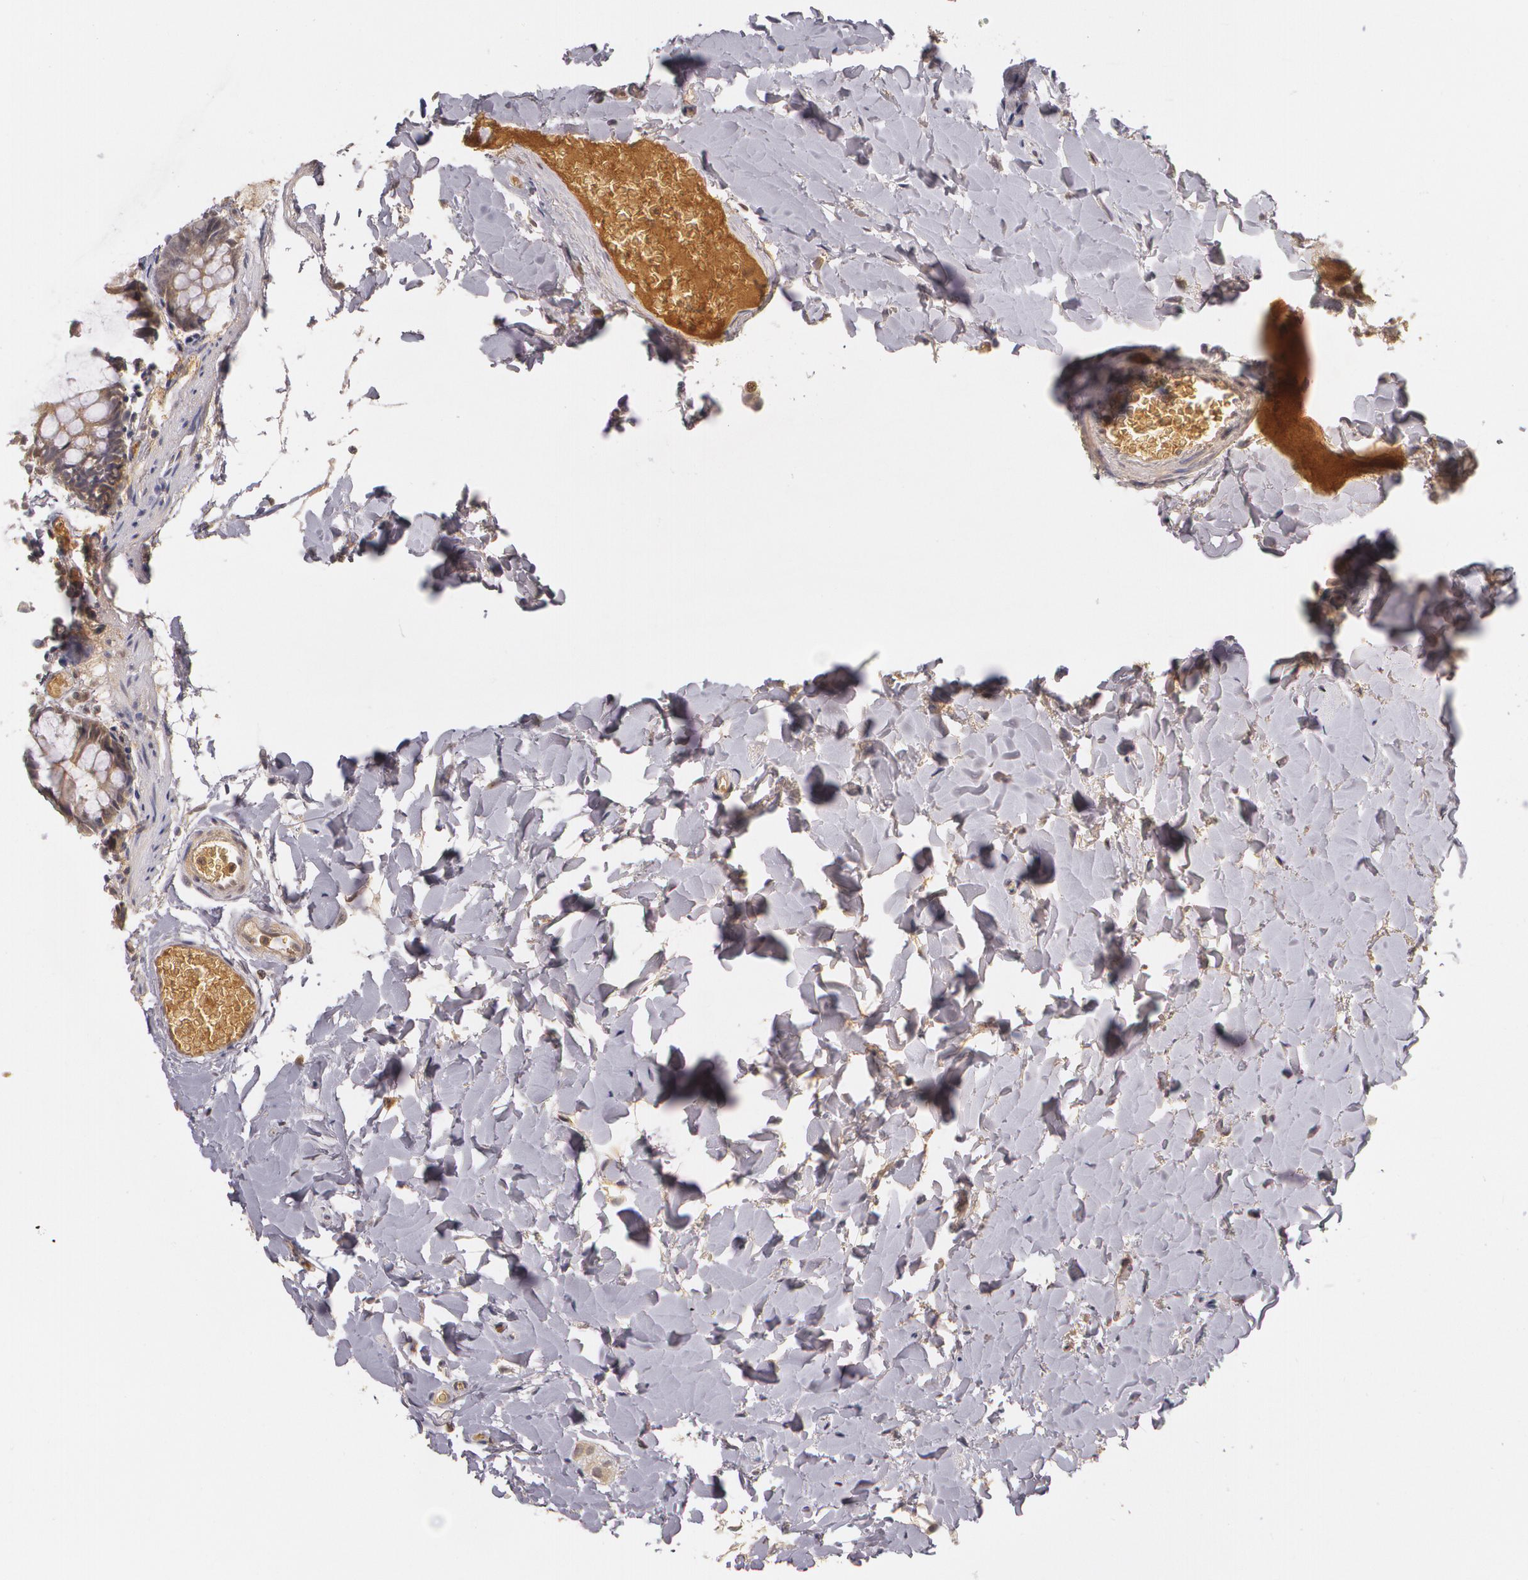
{"staining": {"intensity": "negative", "quantity": "none", "location": "none"}, "tissue": "colon", "cell_type": "Endothelial cells", "image_type": "normal", "snomed": [{"axis": "morphology", "description": "Normal tissue, NOS"}, {"axis": "topography", "description": "Smooth muscle"}, {"axis": "topography", "description": "Colon"}], "caption": "Endothelial cells are negative for brown protein staining in benign colon. (Stains: DAB IHC with hematoxylin counter stain, Microscopy: brightfield microscopy at high magnification).", "gene": "LRG1", "patient": {"sex": "male", "age": 67}}